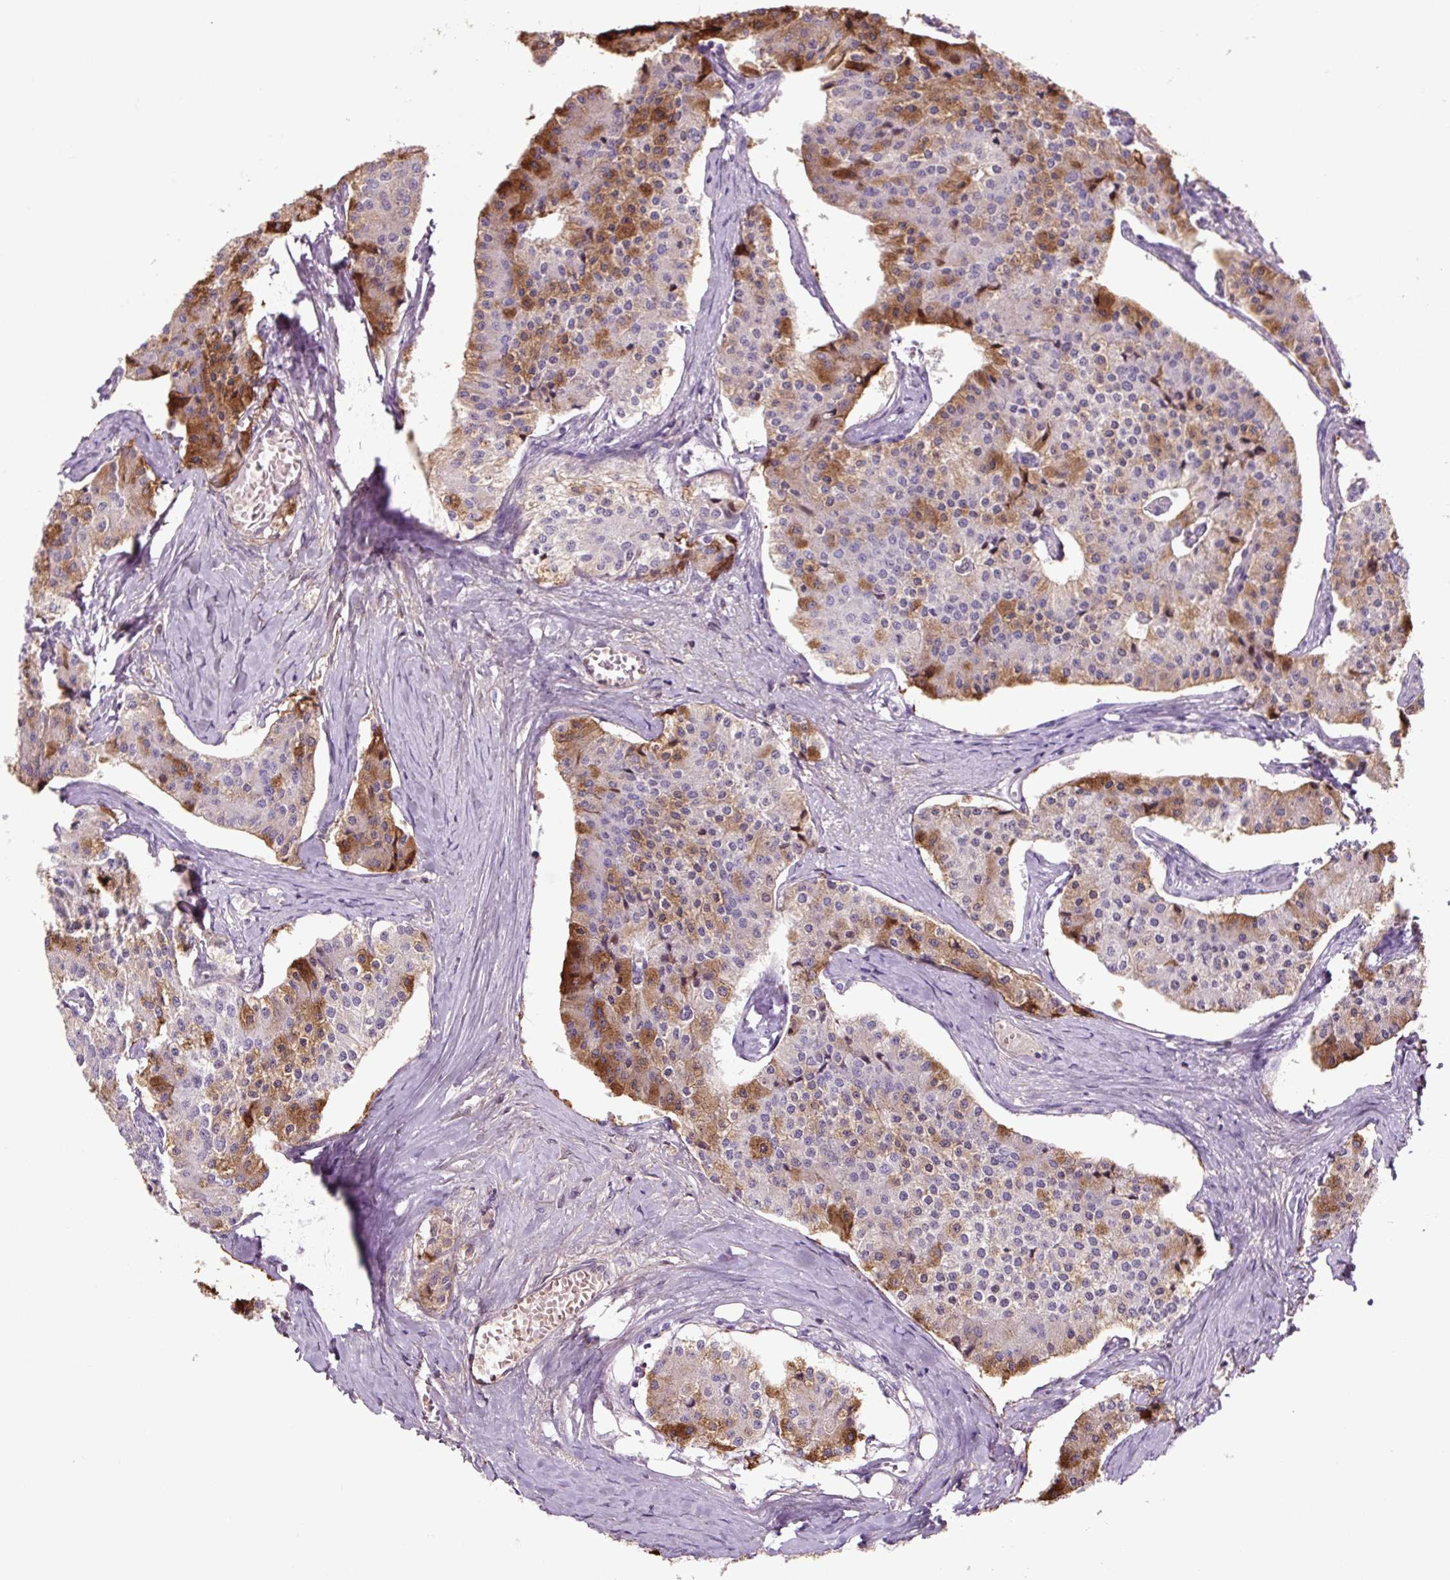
{"staining": {"intensity": "moderate", "quantity": "25%-75%", "location": "cytoplasmic/membranous"}, "tissue": "carcinoid", "cell_type": "Tumor cells", "image_type": "cancer", "snomed": [{"axis": "morphology", "description": "Carcinoid, malignant, NOS"}, {"axis": "topography", "description": "Colon"}], "caption": "Carcinoid stained with a protein marker demonstrates moderate staining in tumor cells.", "gene": "RRS1", "patient": {"sex": "female", "age": 52}}